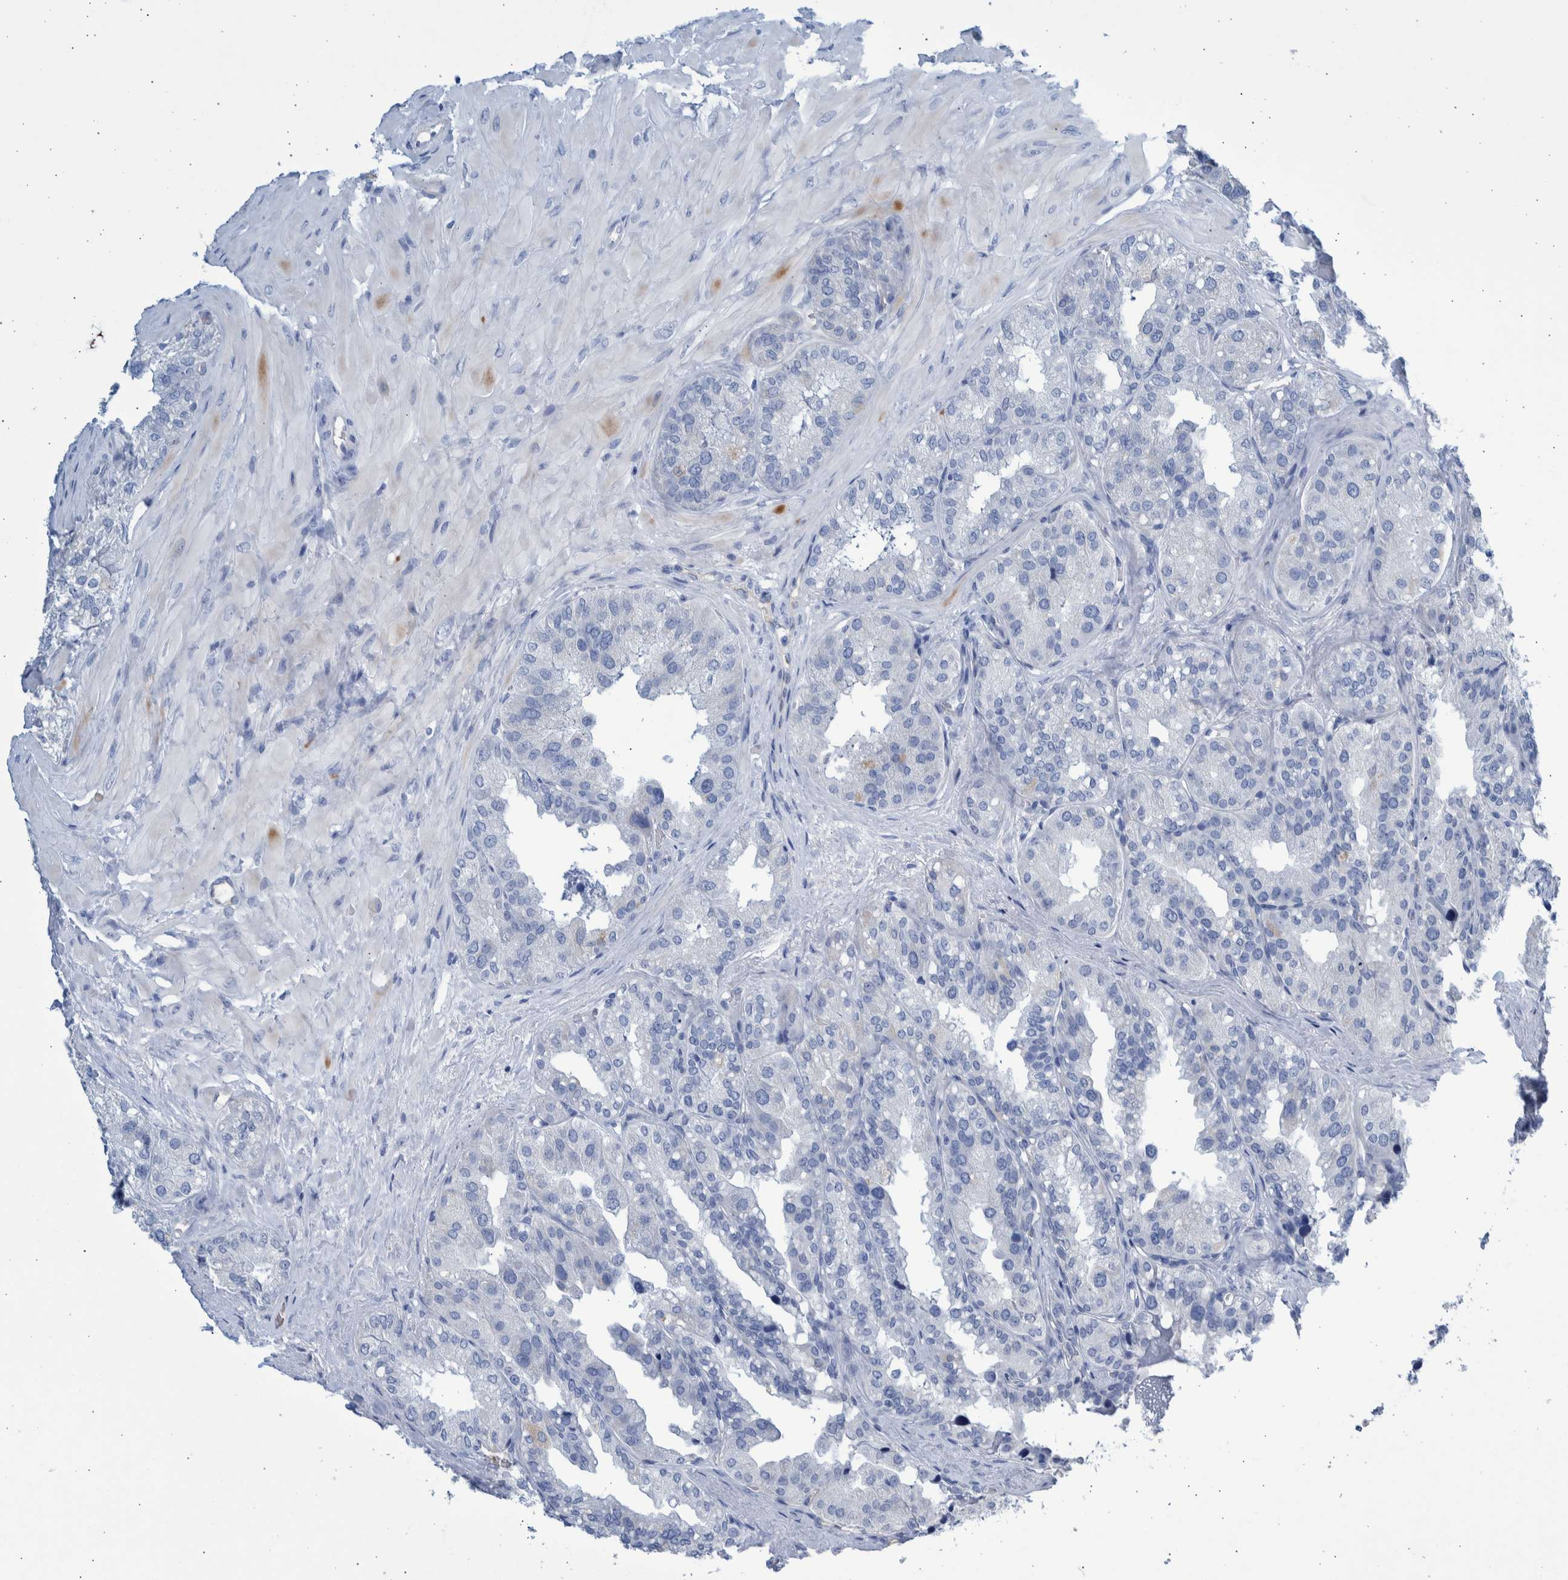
{"staining": {"intensity": "negative", "quantity": "none", "location": "none"}, "tissue": "seminal vesicle", "cell_type": "Glandular cells", "image_type": "normal", "snomed": [{"axis": "morphology", "description": "Normal tissue, NOS"}, {"axis": "topography", "description": "Prostate"}, {"axis": "topography", "description": "Seminal veicle"}], "caption": "IHC of normal human seminal vesicle shows no expression in glandular cells.", "gene": "SLC34A3", "patient": {"sex": "male", "age": 51}}